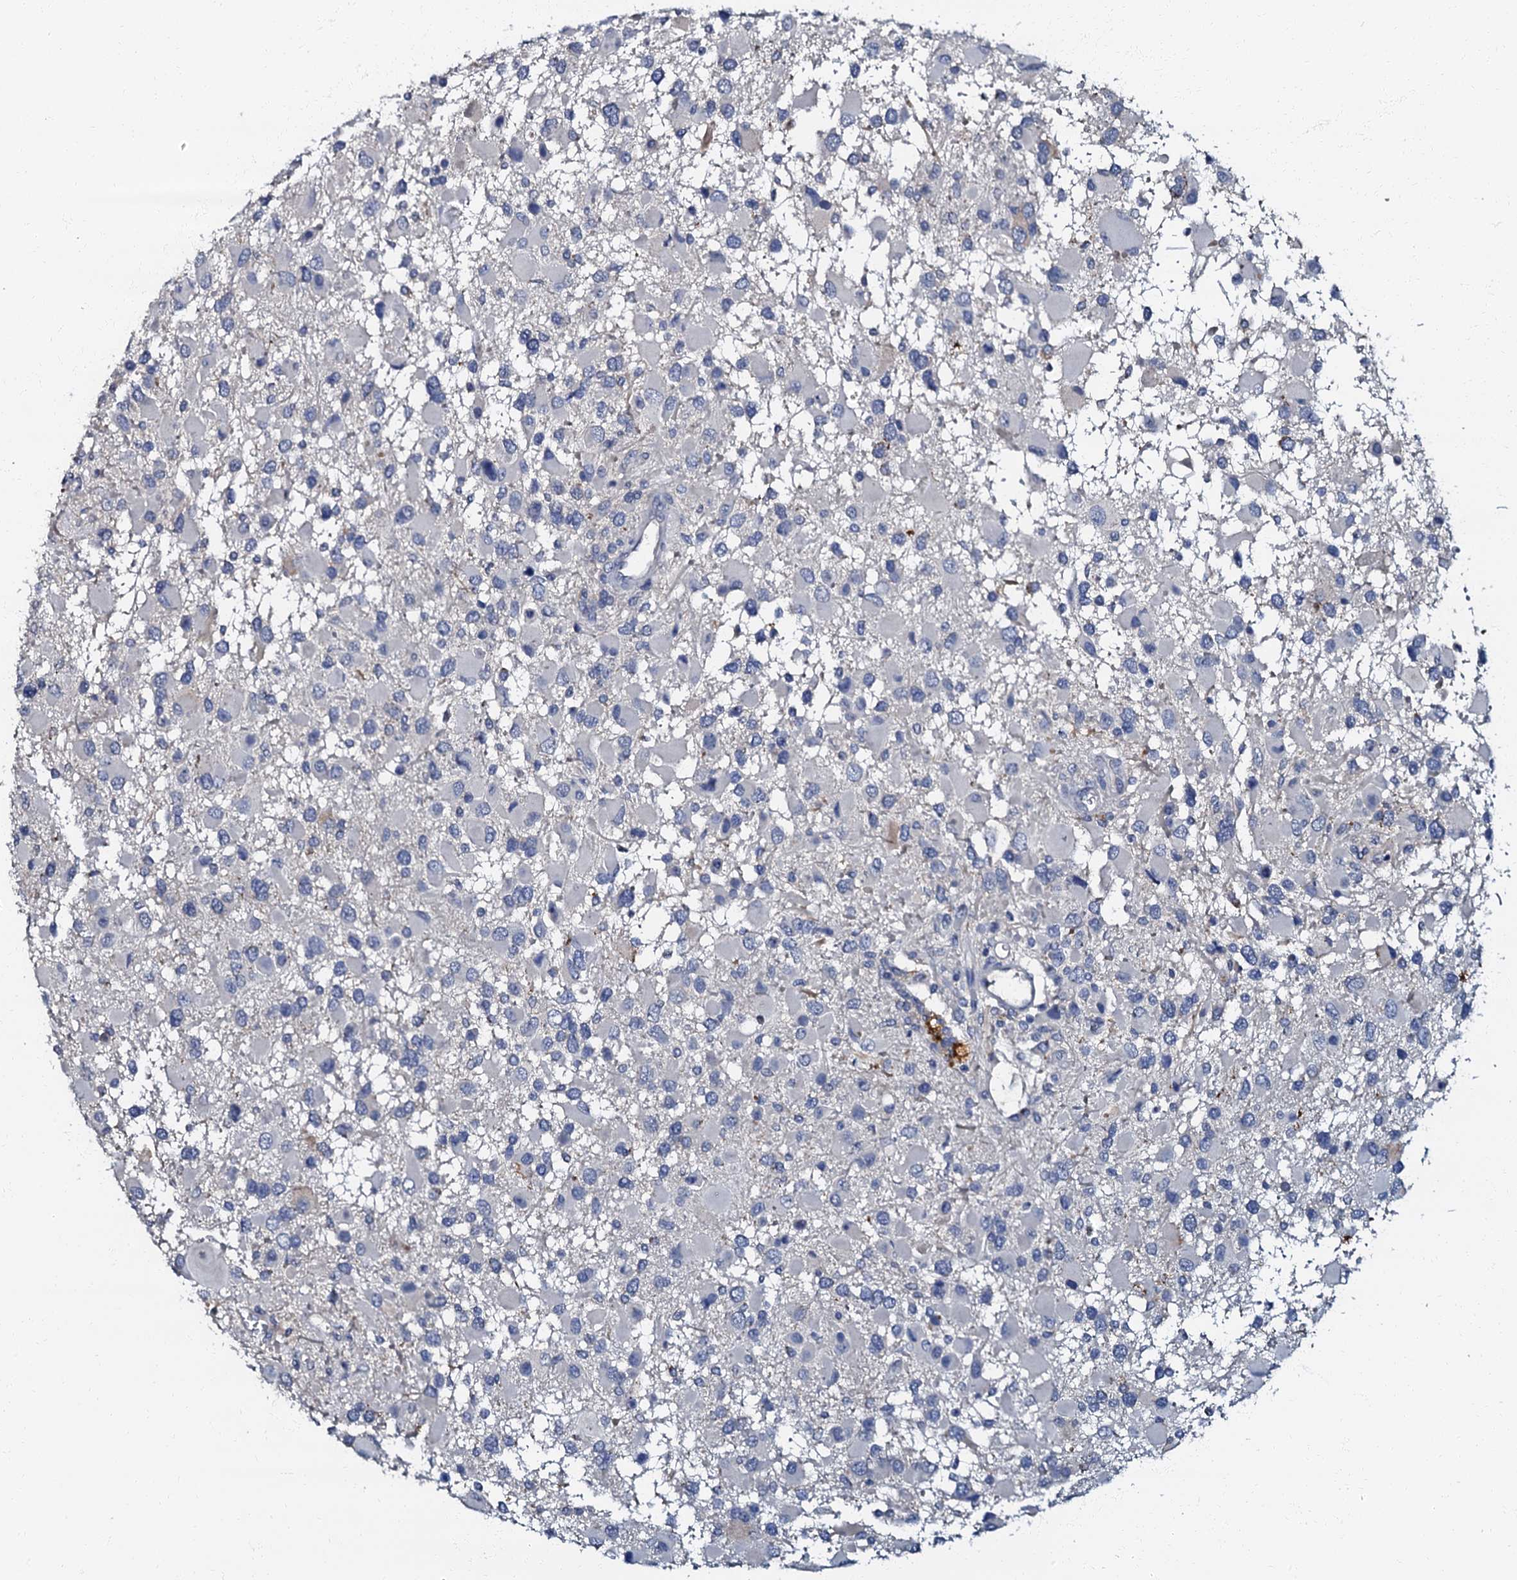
{"staining": {"intensity": "negative", "quantity": "none", "location": "none"}, "tissue": "glioma", "cell_type": "Tumor cells", "image_type": "cancer", "snomed": [{"axis": "morphology", "description": "Glioma, malignant, High grade"}, {"axis": "topography", "description": "Brain"}], "caption": "Immunohistochemistry (IHC) micrograph of malignant high-grade glioma stained for a protein (brown), which reveals no positivity in tumor cells.", "gene": "OLAH", "patient": {"sex": "male", "age": 53}}